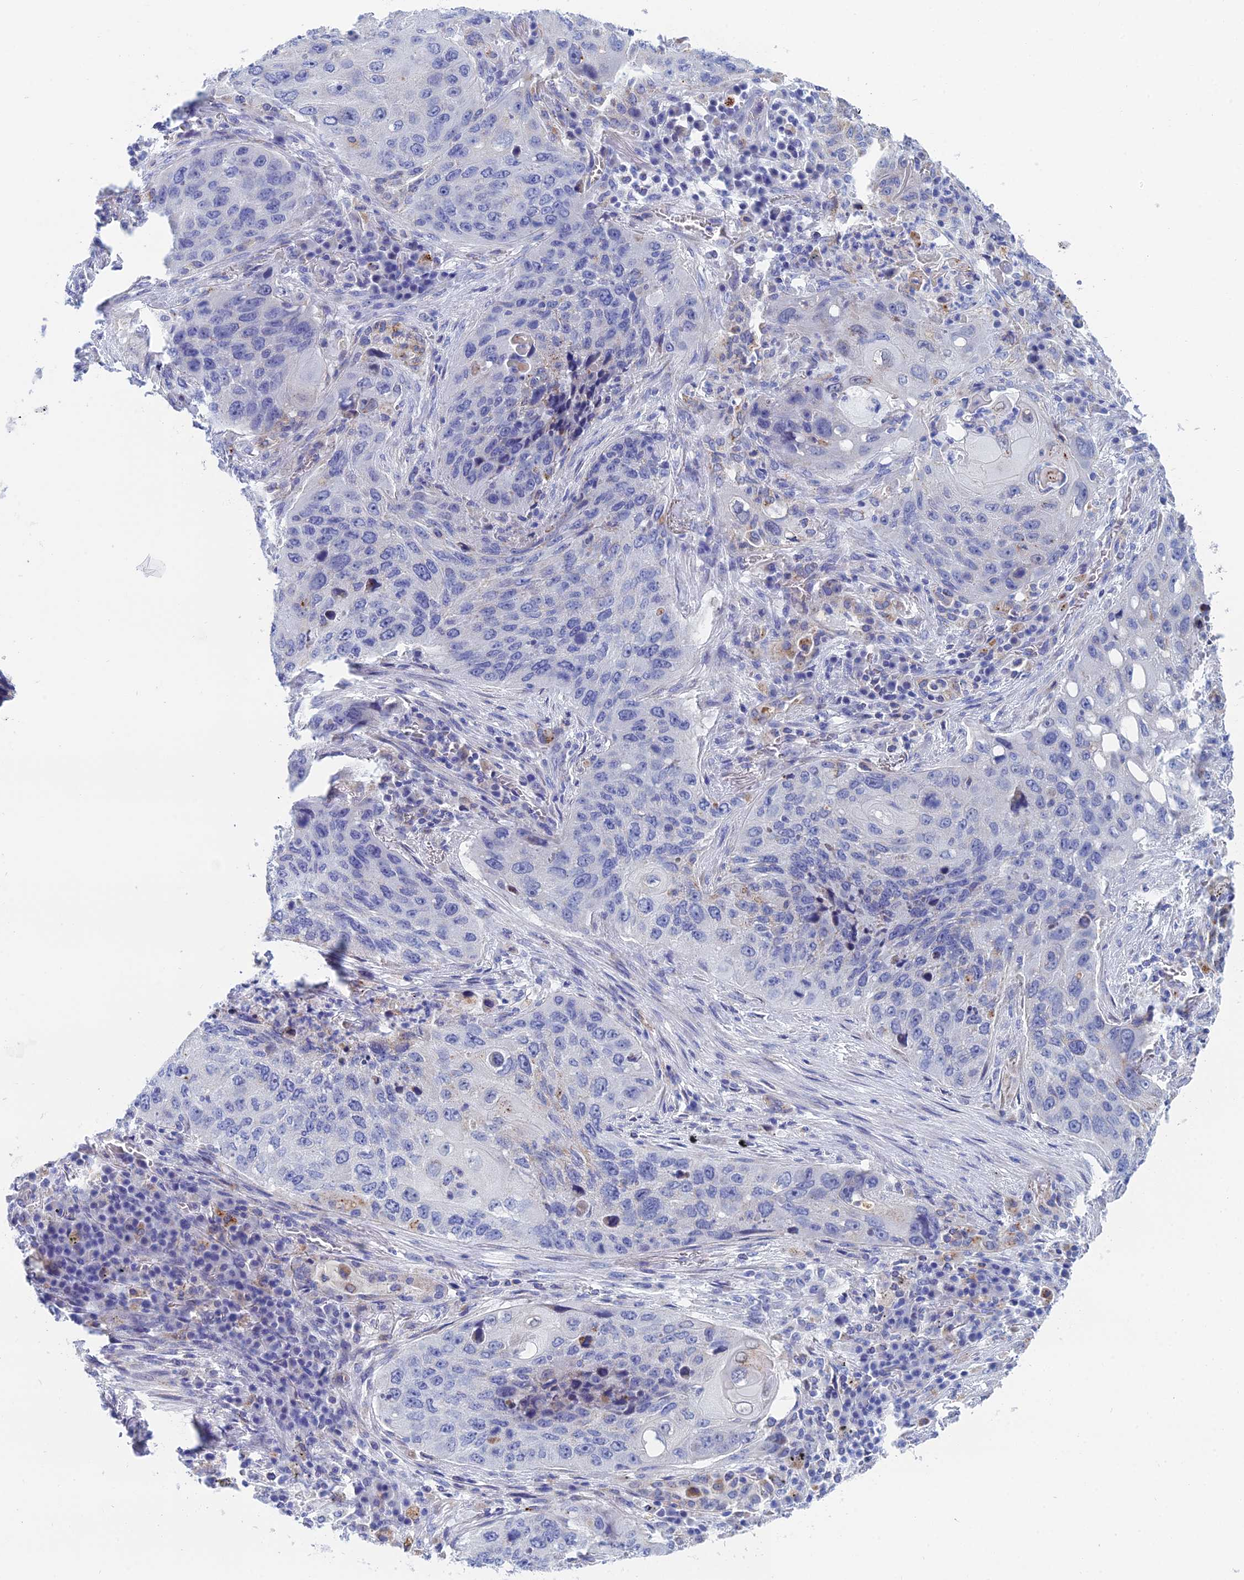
{"staining": {"intensity": "negative", "quantity": "none", "location": "none"}, "tissue": "lung cancer", "cell_type": "Tumor cells", "image_type": "cancer", "snomed": [{"axis": "morphology", "description": "Squamous cell carcinoma, NOS"}, {"axis": "topography", "description": "Lung"}], "caption": "Tumor cells are negative for protein expression in human lung cancer (squamous cell carcinoma).", "gene": "CFAP210", "patient": {"sex": "female", "age": 63}}